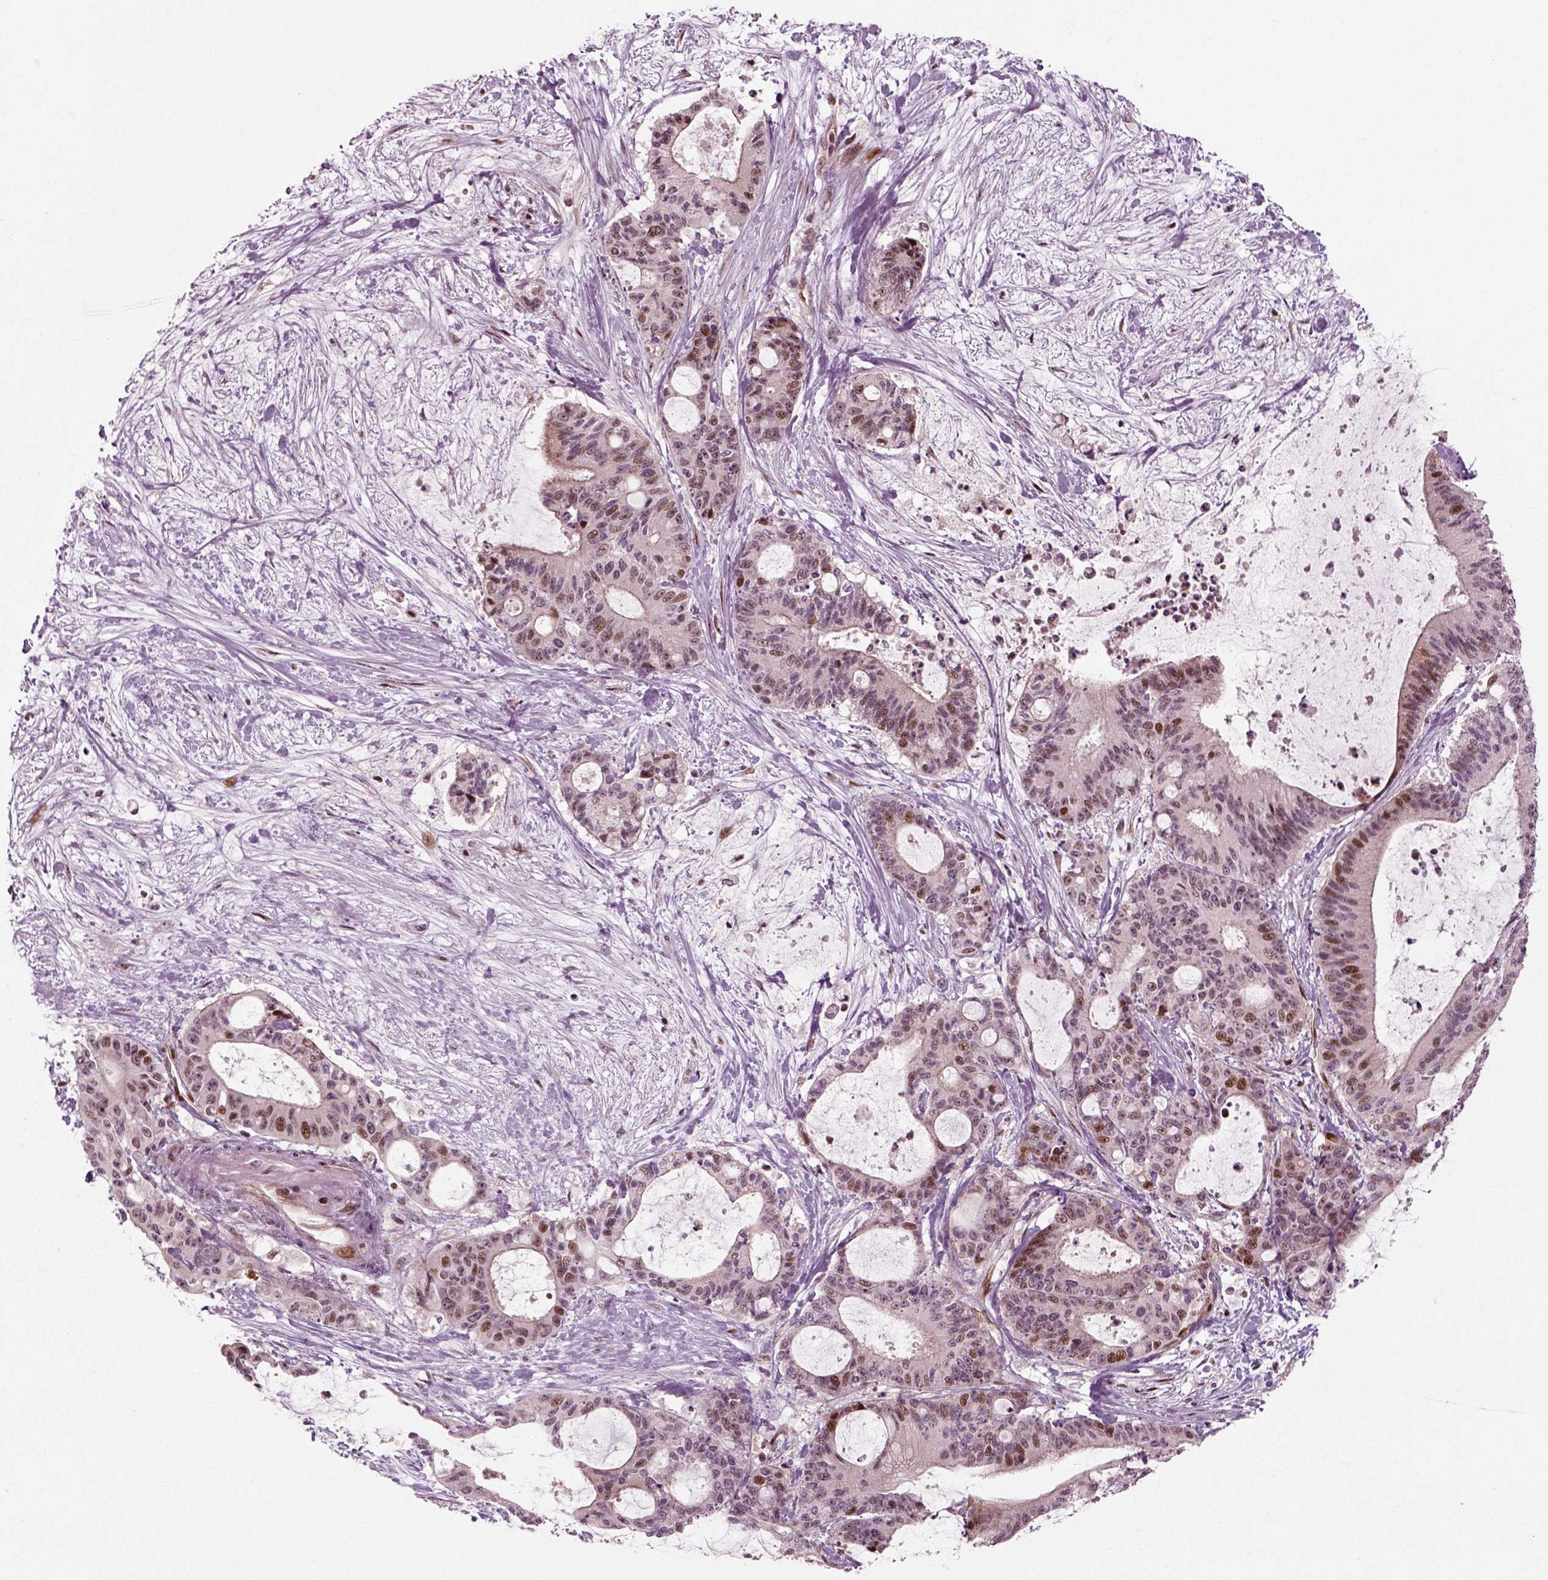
{"staining": {"intensity": "moderate", "quantity": "<25%", "location": "nuclear"}, "tissue": "liver cancer", "cell_type": "Tumor cells", "image_type": "cancer", "snomed": [{"axis": "morphology", "description": "Cholangiocarcinoma"}, {"axis": "topography", "description": "Liver"}], "caption": "Immunohistochemical staining of liver cancer (cholangiocarcinoma) demonstrates moderate nuclear protein staining in approximately <25% of tumor cells.", "gene": "CDC14A", "patient": {"sex": "female", "age": 73}}